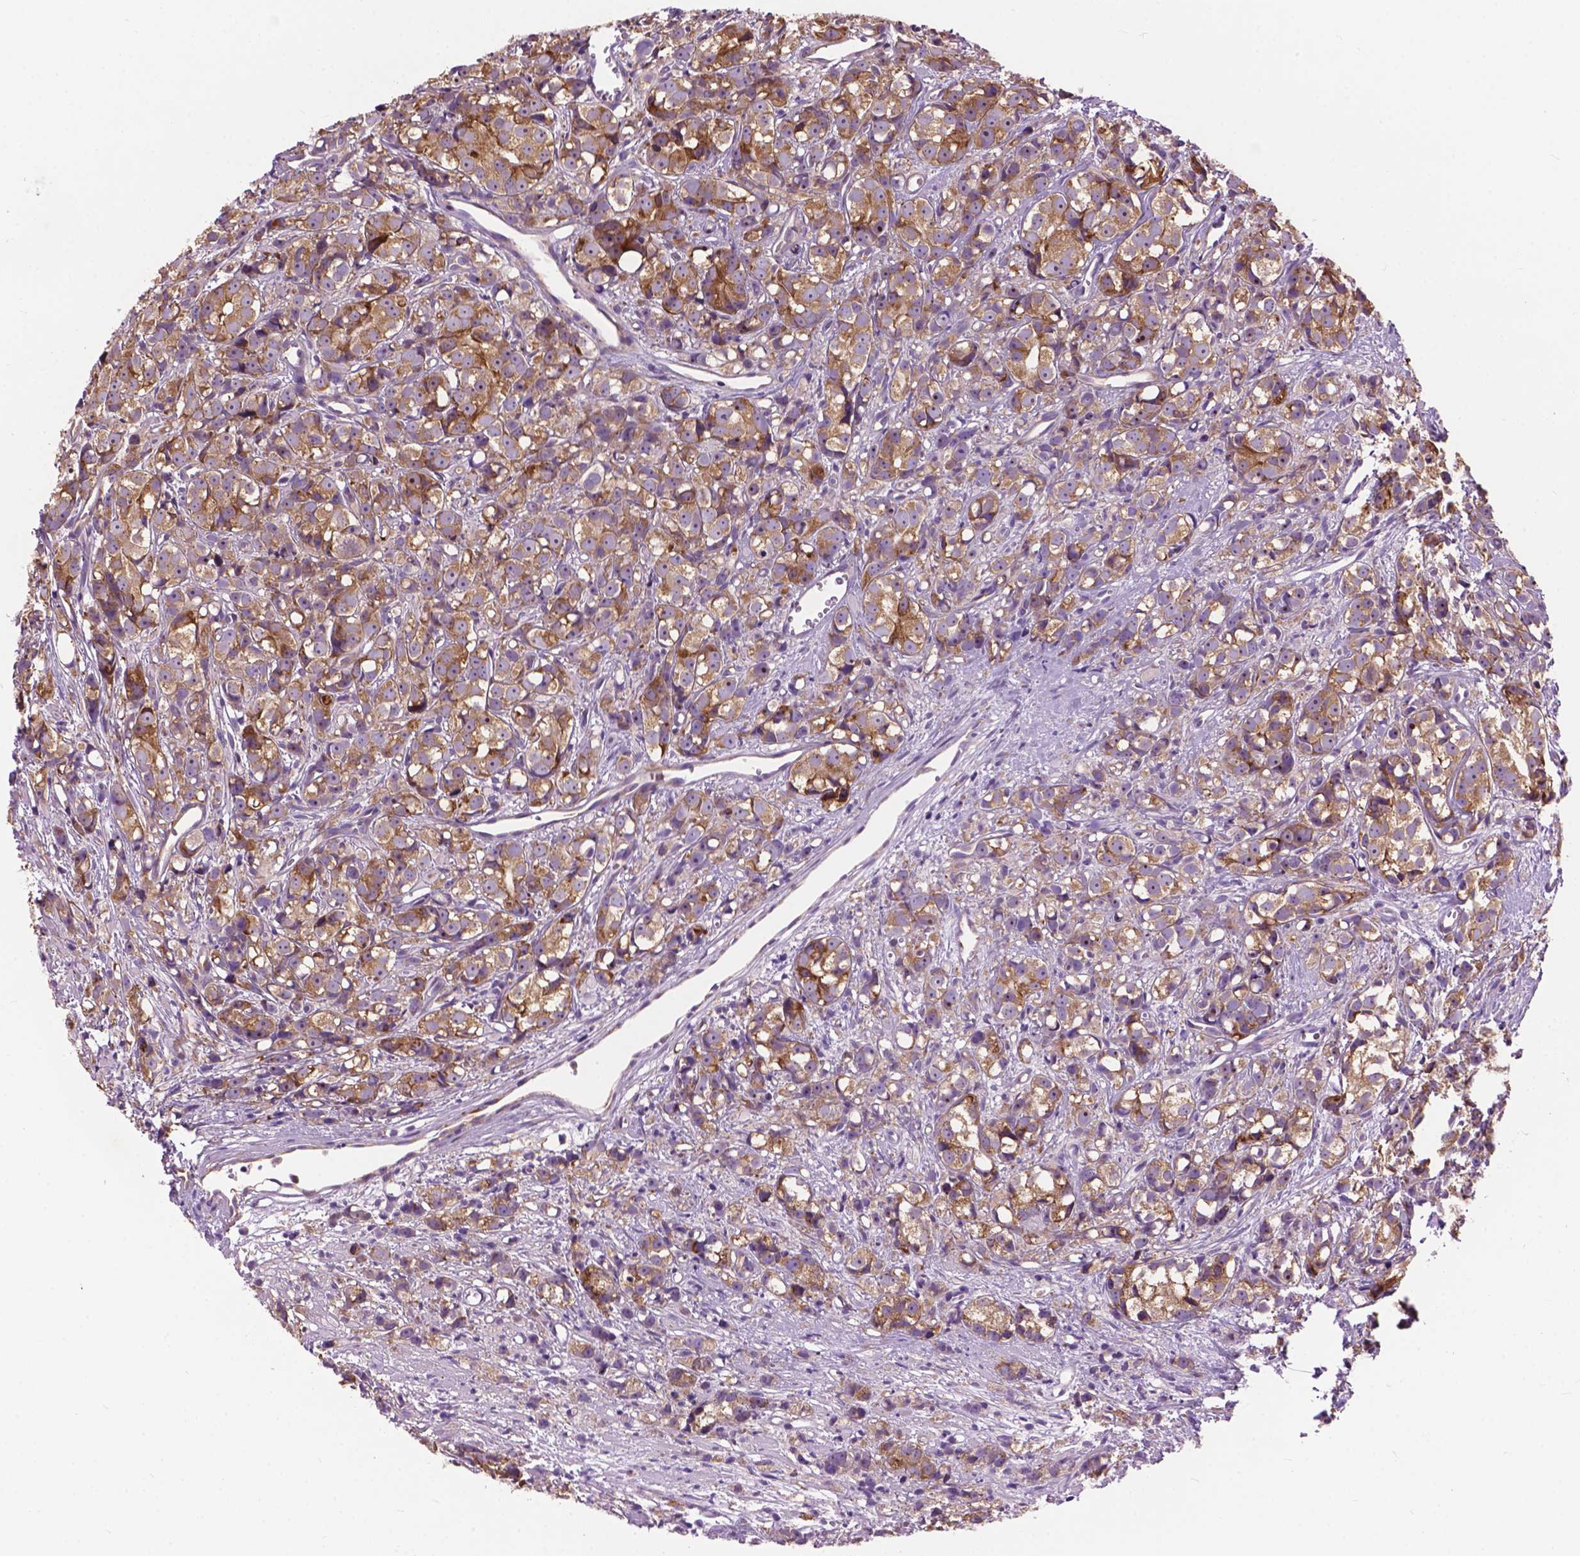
{"staining": {"intensity": "weak", "quantity": ">75%", "location": "cytoplasmic/membranous"}, "tissue": "prostate cancer", "cell_type": "Tumor cells", "image_type": "cancer", "snomed": [{"axis": "morphology", "description": "Adenocarcinoma, High grade"}, {"axis": "topography", "description": "Prostate"}], "caption": "A high-resolution image shows IHC staining of high-grade adenocarcinoma (prostate), which reveals weak cytoplasmic/membranous expression in about >75% of tumor cells.", "gene": "RPL37A", "patient": {"sex": "male", "age": 77}}